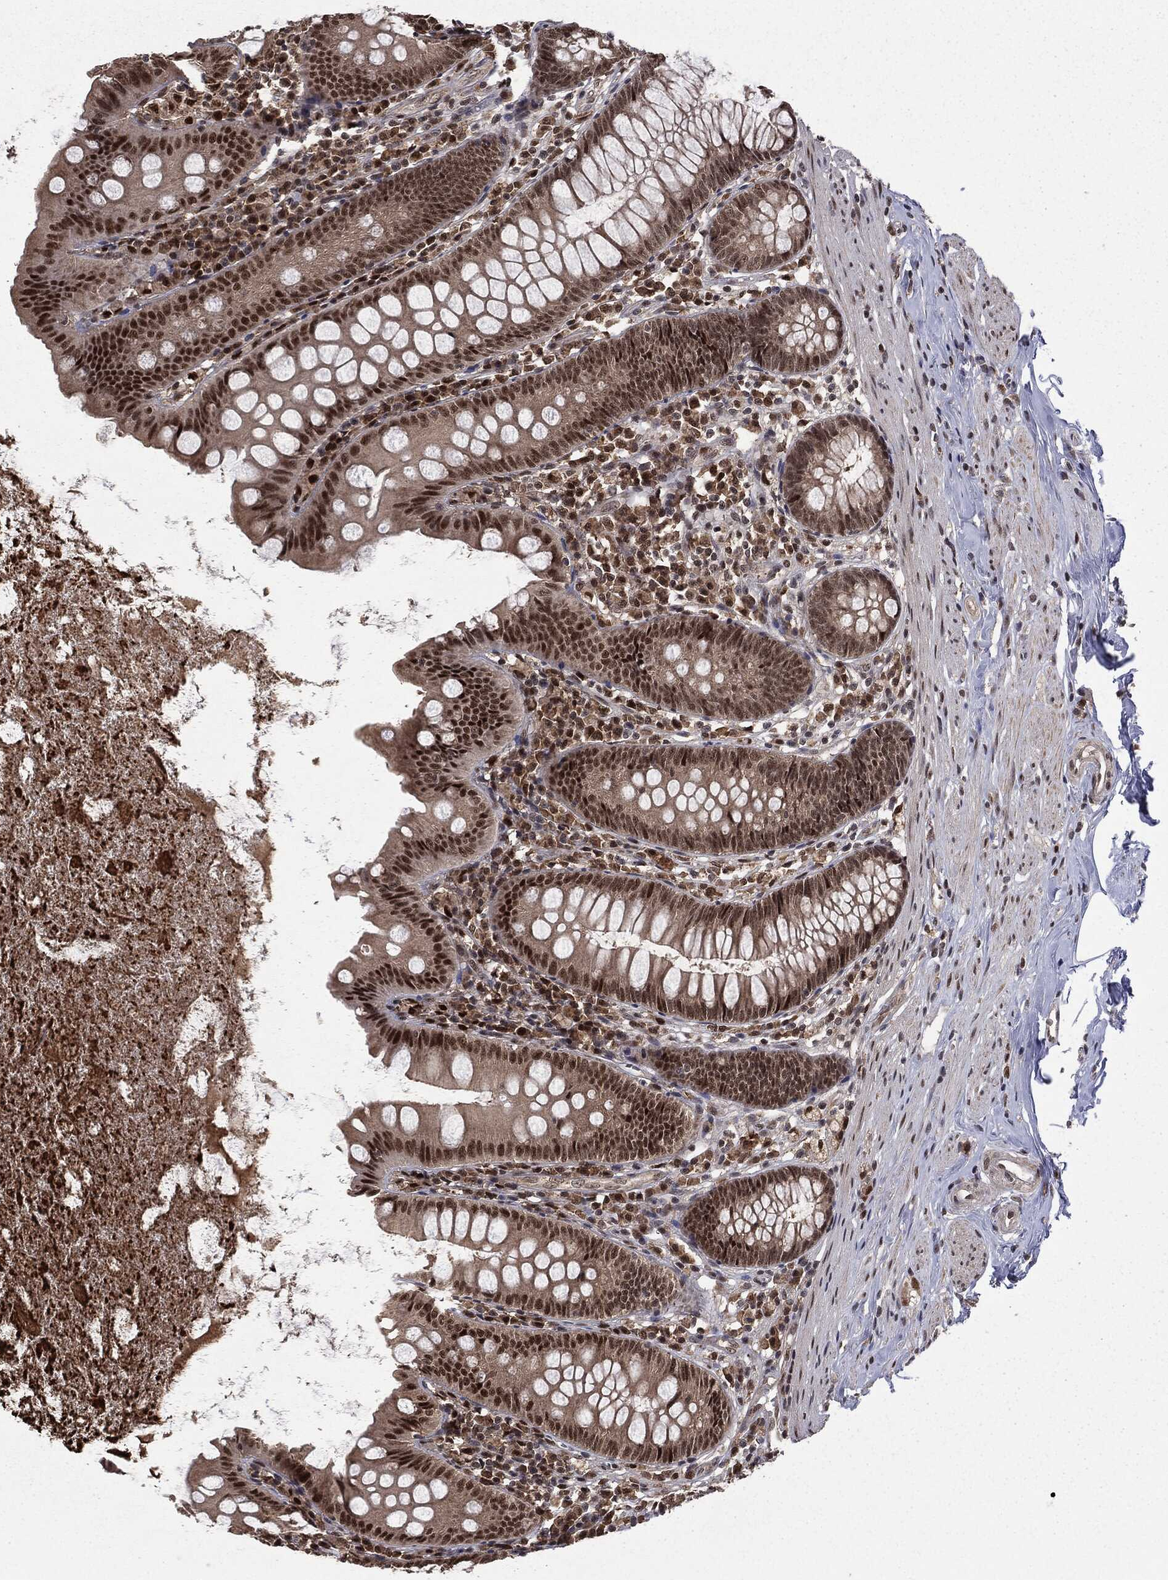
{"staining": {"intensity": "strong", "quantity": ">75%", "location": "nuclear"}, "tissue": "appendix", "cell_type": "Glandular cells", "image_type": "normal", "snomed": [{"axis": "morphology", "description": "Normal tissue, NOS"}, {"axis": "topography", "description": "Appendix"}], "caption": "The histopathology image shows staining of normal appendix, revealing strong nuclear protein expression (brown color) within glandular cells.", "gene": "JMJD6", "patient": {"sex": "female", "age": 82}}